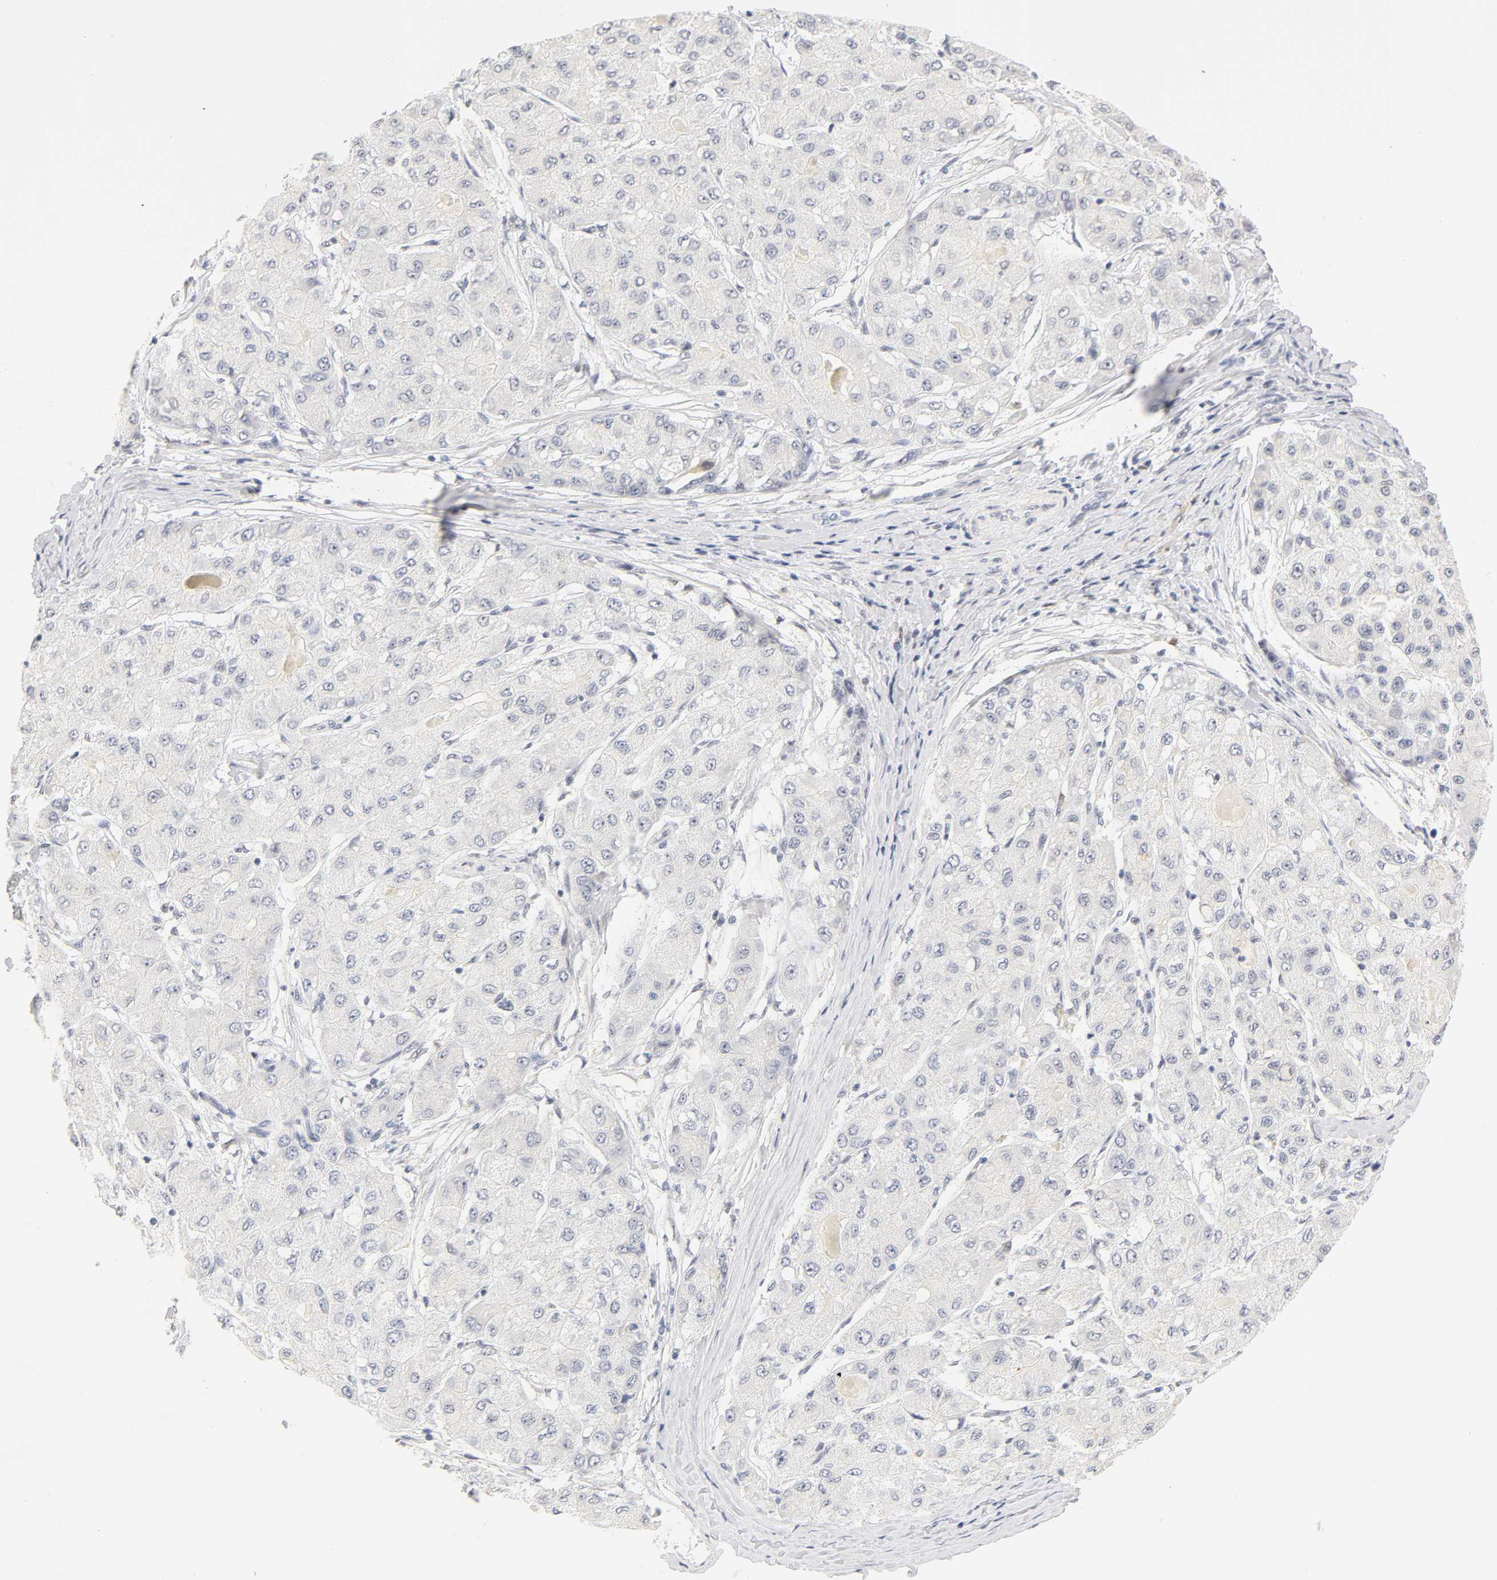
{"staining": {"intensity": "negative", "quantity": "none", "location": "none"}, "tissue": "liver cancer", "cell_type": "Tumor cells", "image_type": "cancer", "snomed": [{"axis": "morphology", "description": "Carcinoma, Hepatocellular, NOS"}, {"axis": "topography", "description": "Liver"}], "caption": "This is an IHC image of hepatocellular carcinoma (liver). There is no staining in tumor cells.", "gene": "MNAT1", "patient": {"sex": "male", "age": 80}}